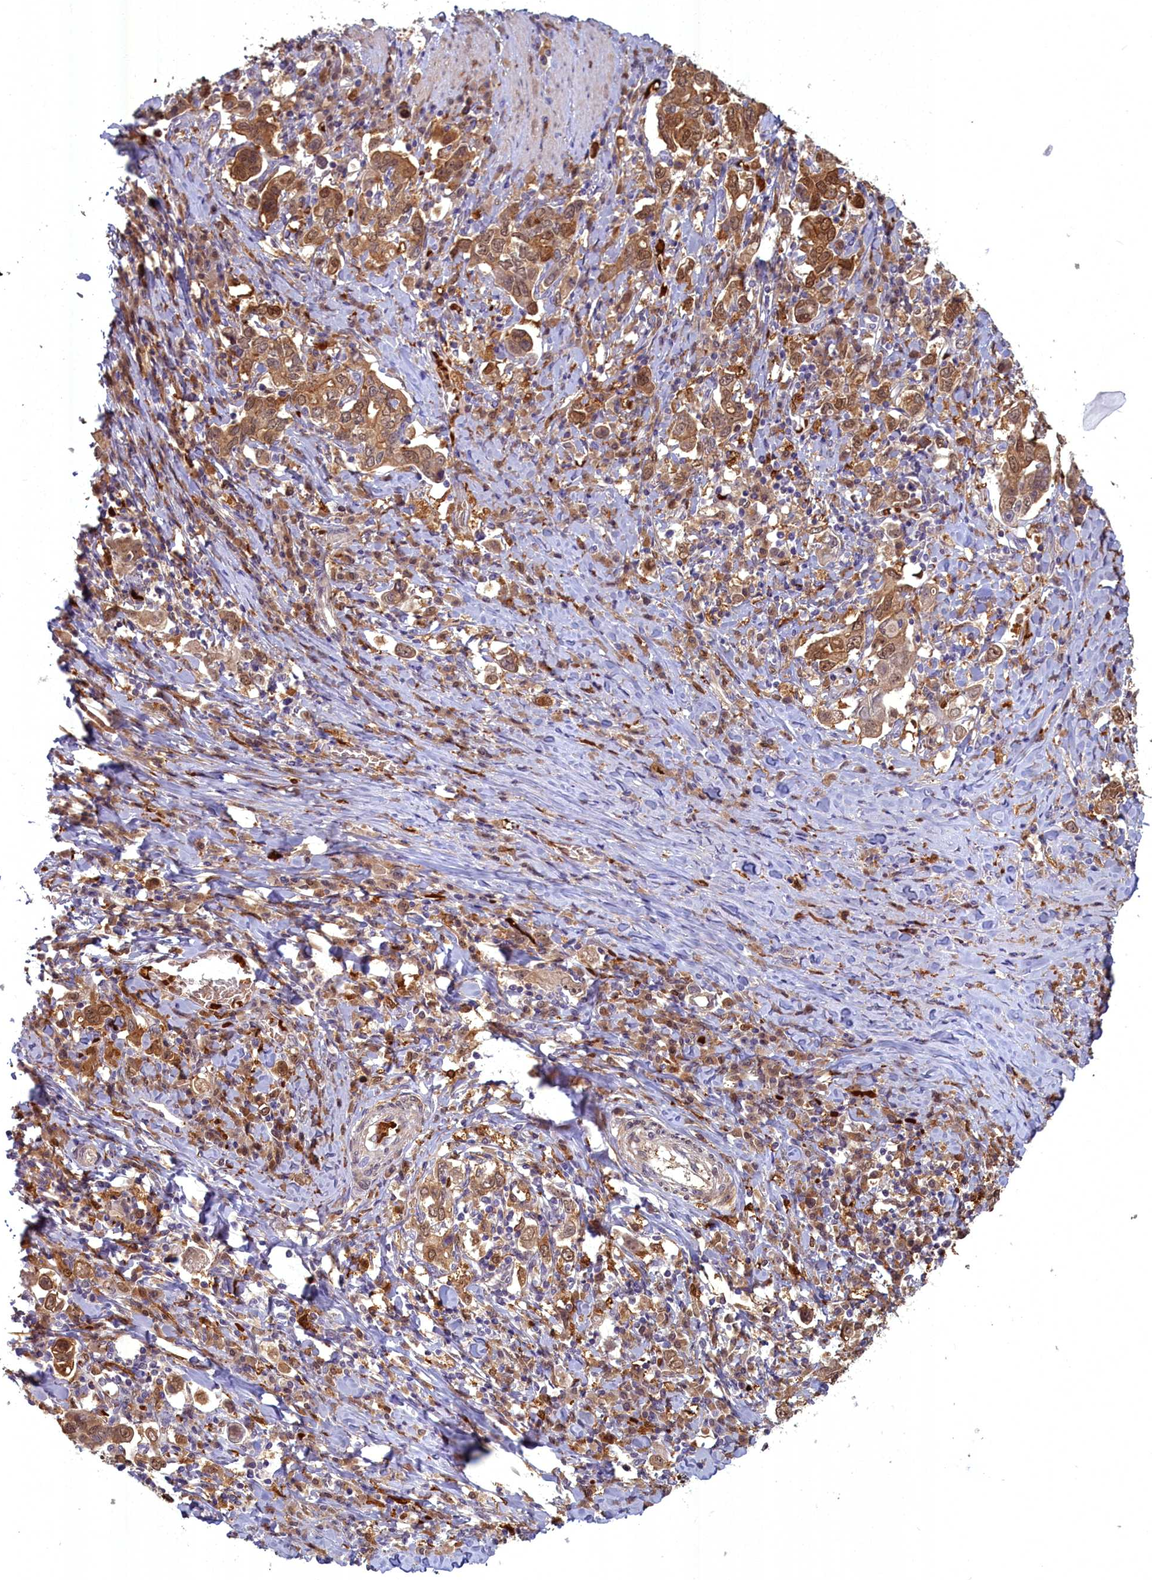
{"staining": {"intensity": "moderate", "quantity": ">75%", "location": "cytoplasmic/membranous,nuclear"}, "tissue": "stomach cancer", "cell_type": "Tumor cells", "image_type": "cancer", "snomed": [{"axis": "morphology", "description": "Adenocarcinoma, NOS"}, {"axis": "topography", "description": "Stomach, upper"}, {"axis": "topography", "description": "Stomach"}], "caption": "Immunohistochemistry (DAB (3,3'-diaminobenzidine)) staining of adenocarcinoma (stomach) displays moderate cytoplasmic/membranous and nuclear protein positivity in approximately >75% of tumor cells.", "gene": "BLVRB", "patient": {"sex": "male", "age": 62}}